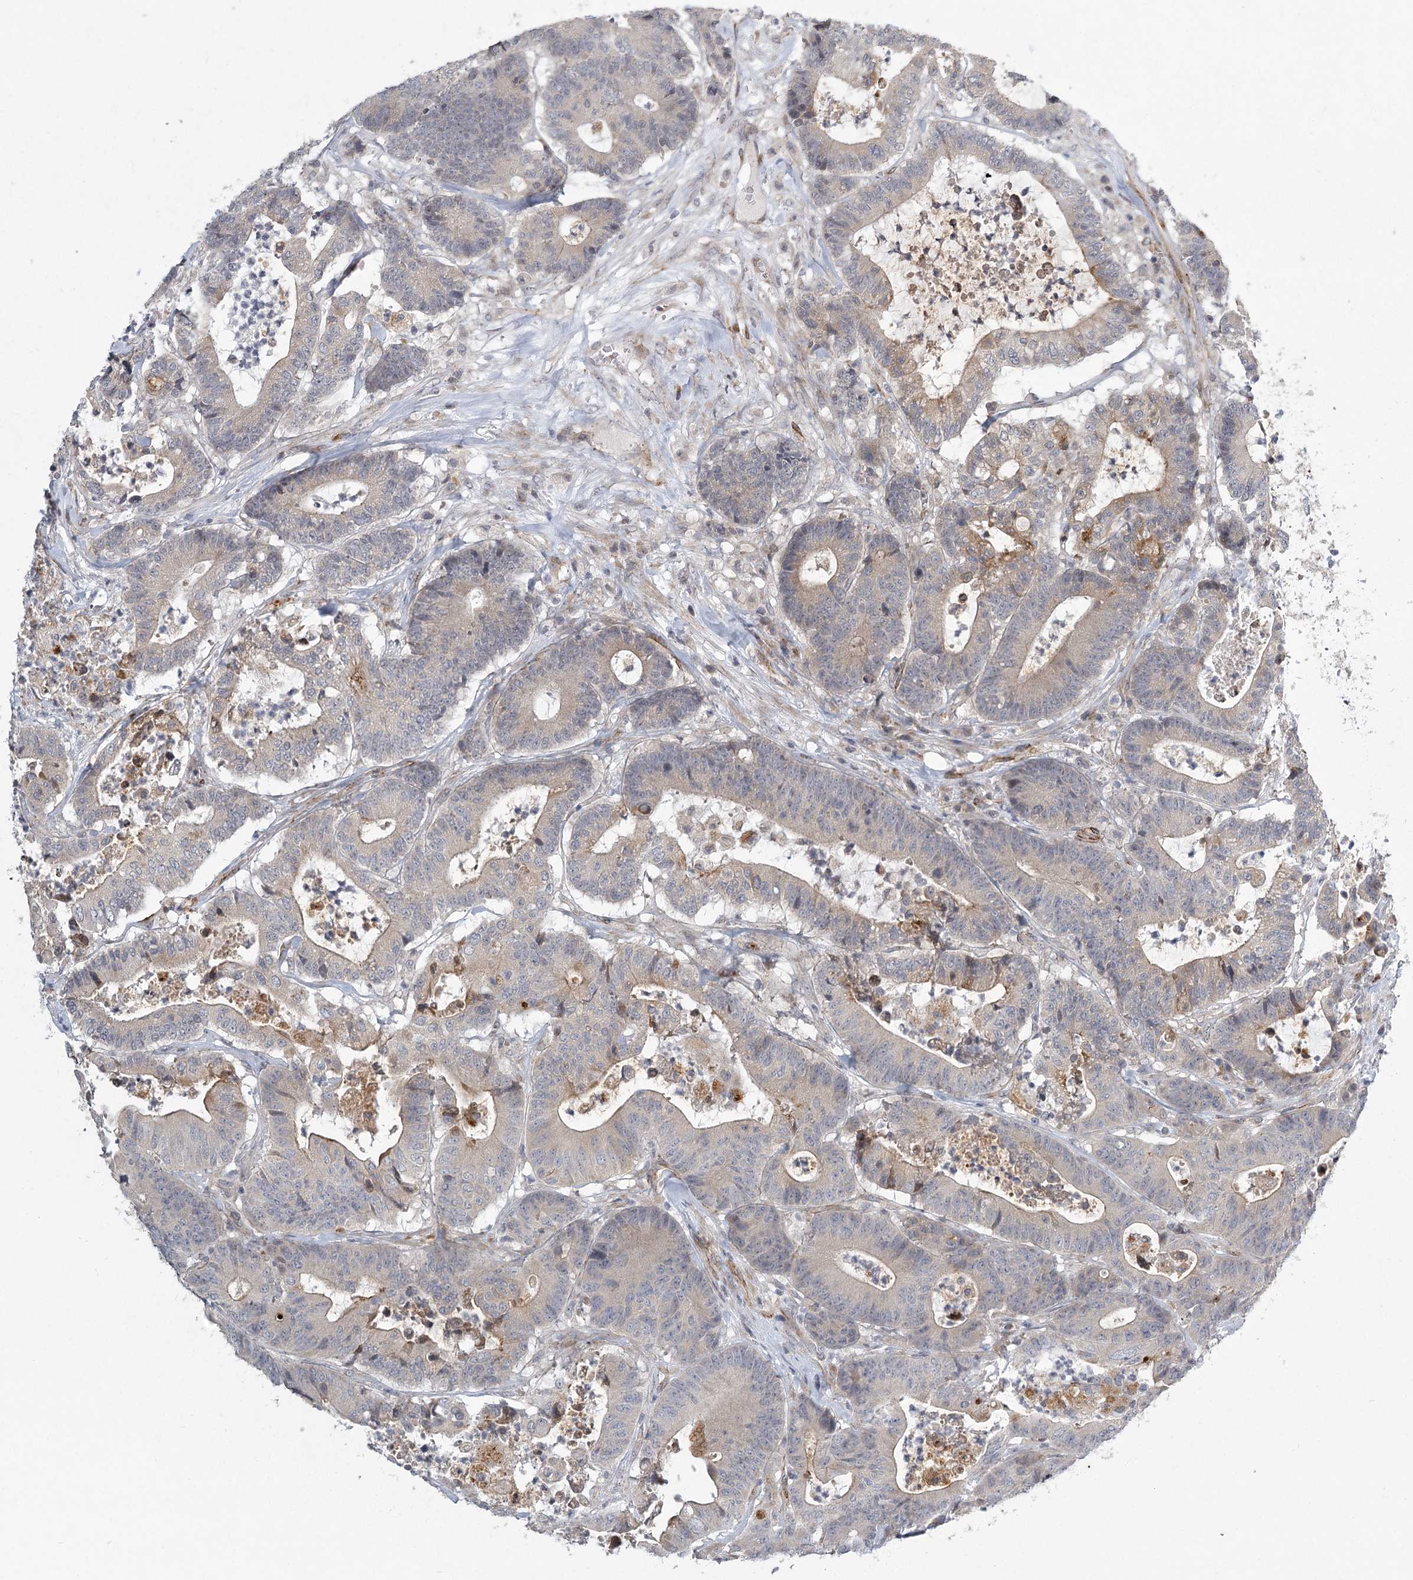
{"staining": {"intensity": "weak", "quantity": "25%-75%", "location": "cytoplasmic/membranous"}, "tissue": "colorectal cancer", "cell_type": "Tumor cells", "image_type": "cancer", "snomed": [{"axis": "morphology", "description": "Adenocarcinoma, NOS"}, {"axis": "topography", "description": "Colon"}], "caption": "Immunohistochemistry photomicrograph of adenocarcinoma (colorectal) stained for a protein (brown), which exhibits low levels of weak cytoplasmic/membranous staining in about 25%-75% of tumor cells.", "gene": "MEPE", "patient": {"sex": "female", "age": 84}}